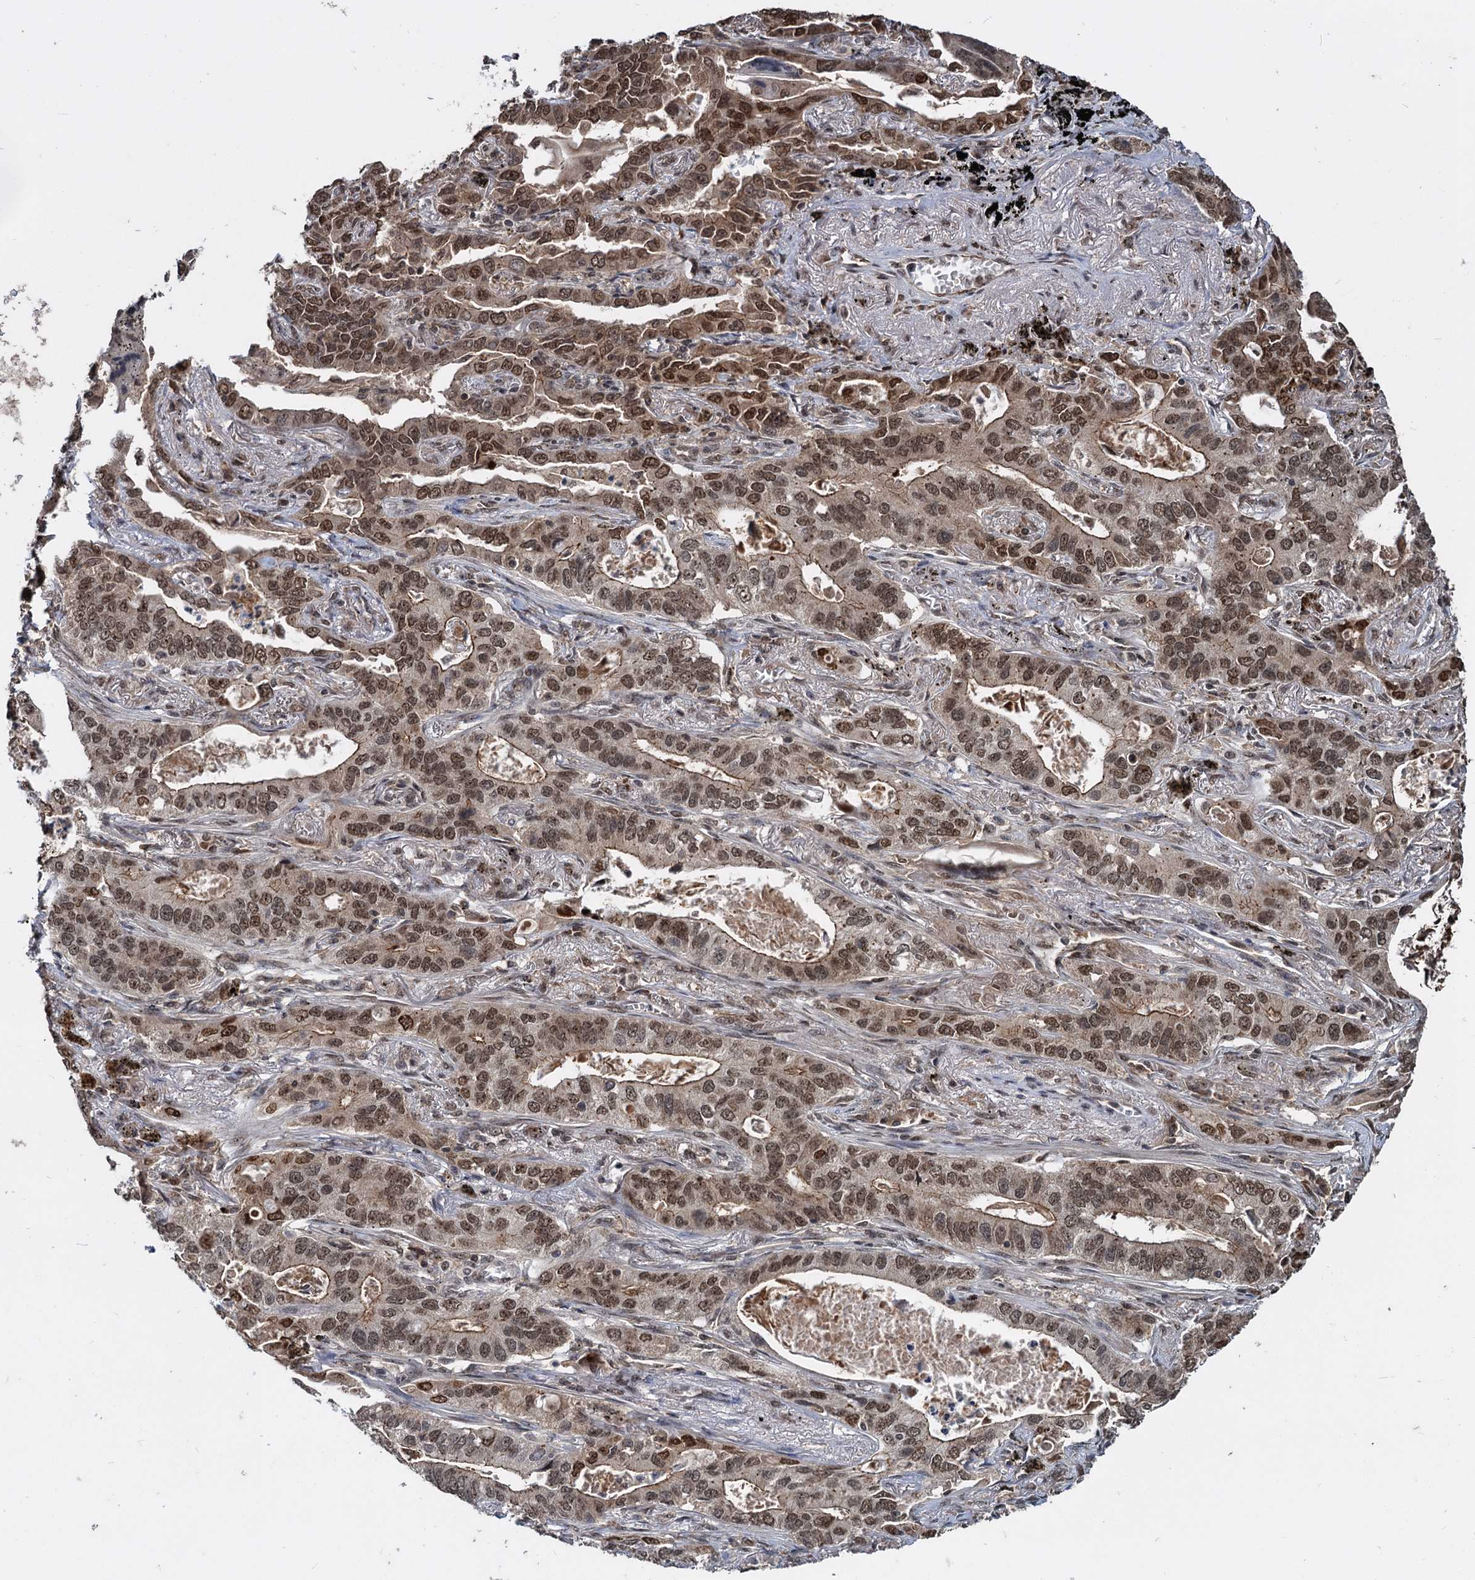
{"staining": {"intensity": "moderate", "quantity": ">75%", "location": "cytoplasmic/membranous,nuclear"}, "tissue": "lung cancer", "cell_type": "Tumor cells", "image_type": "cancer", "snomed": [{"axis": "morphology", "description": "Adenocarcinoma, NOS"}, {"axis": "topography", "description": "Lung"}], "caption": "Protein staining of lung cancer (adenocarcinoma) tissue displays moderate cytoplasmic/membranous and nuclear expression in about >75% of tumor cells.", "gene": "FAM216B", "patient": {"sex": "male", "age": 67}}